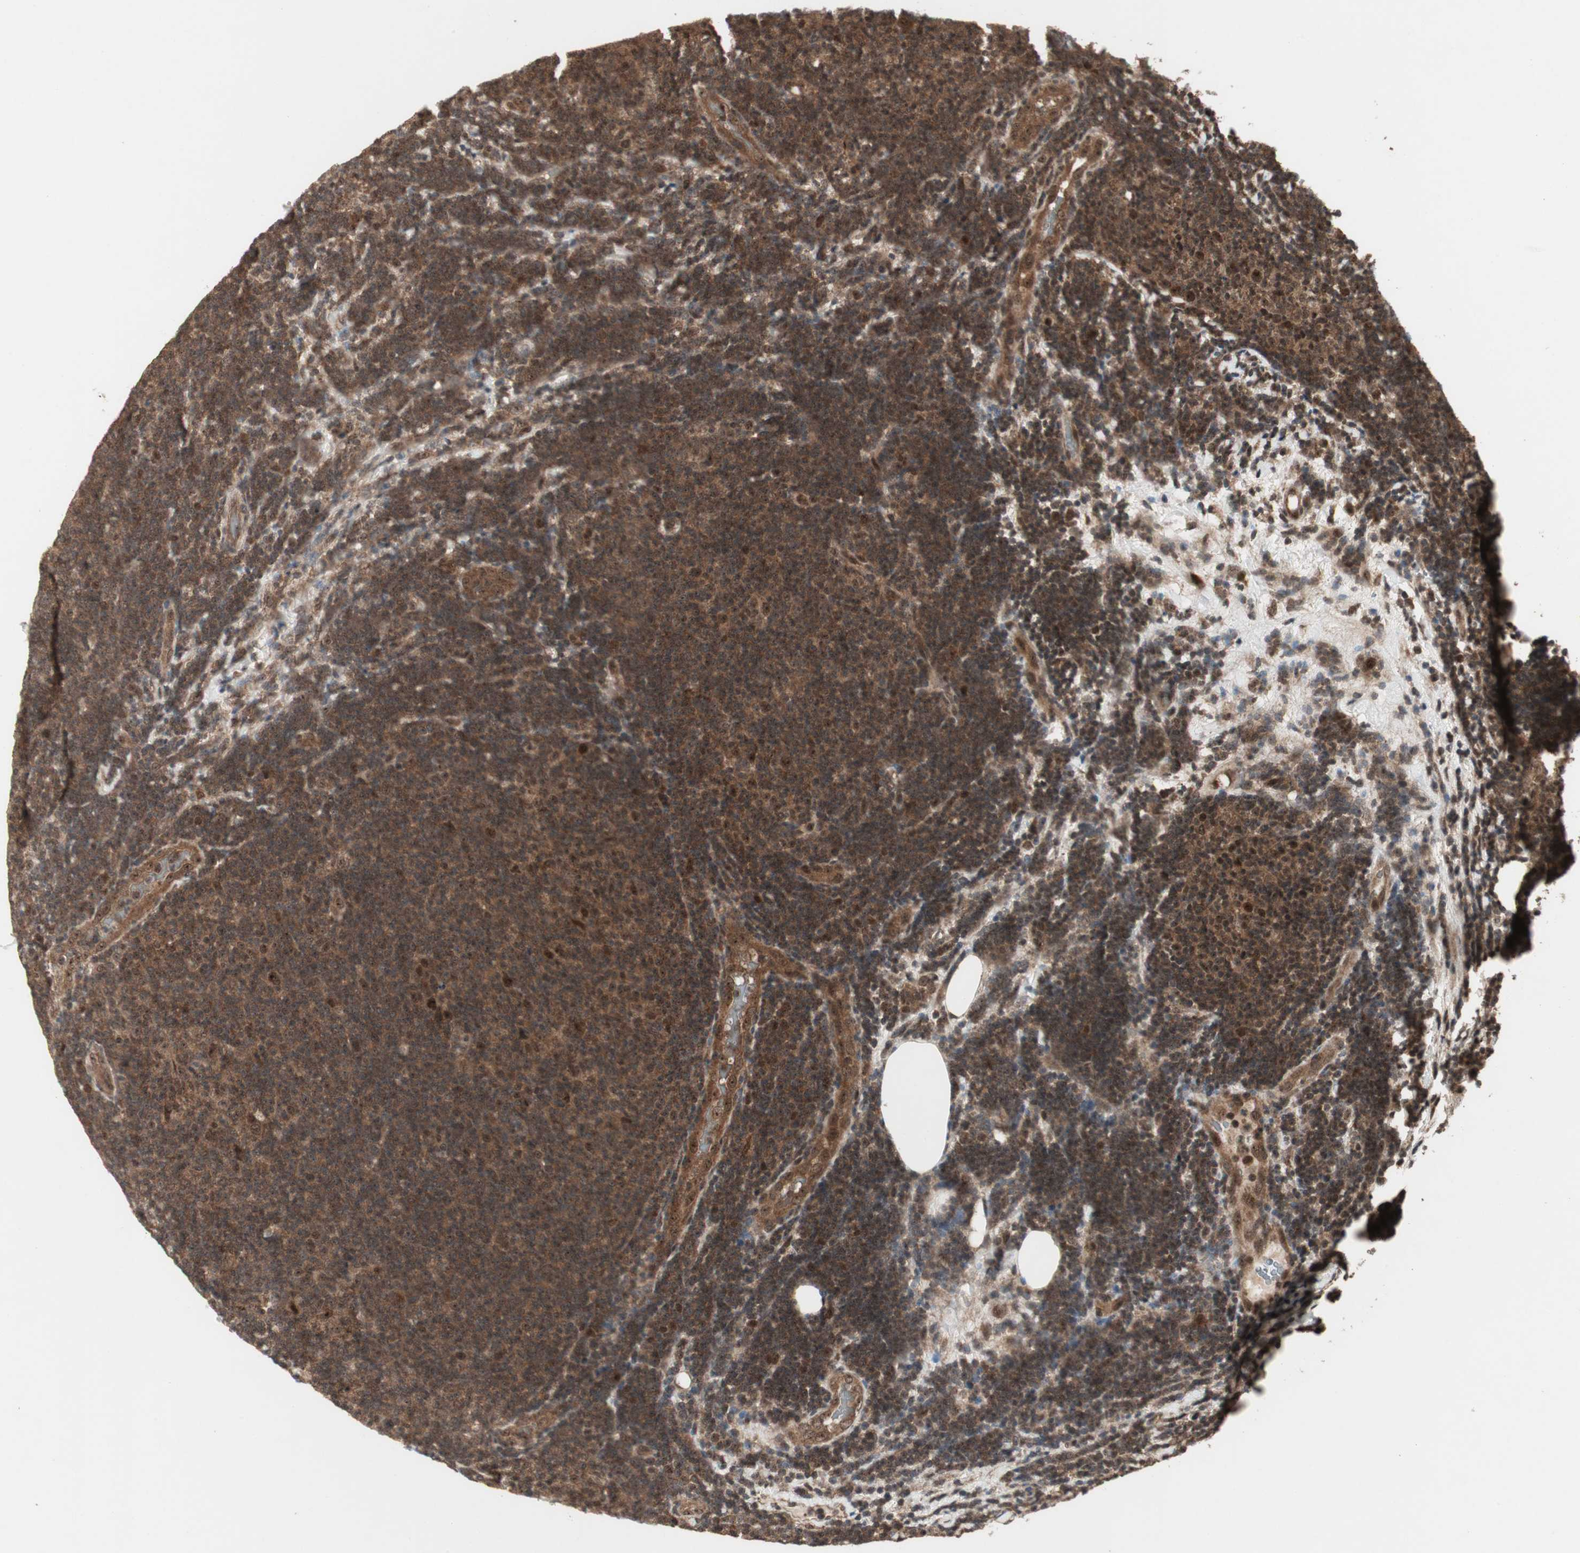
{"staining": {"intensity": "strong", "quantity": ">75%", "location": "cytoplasmic/membranous,nuclear"}, "tissue": "lymphoma", "cell_type": "Tumor cells", "image_type": "cancer", "snomed": [{"axis": "morphology", "description": "Malignant lymphoma, non-Hodgkin's type, Low grade"}, {"axis": "topography", "description": "Lymph node"}], "caption": "This is an image of IHC staining of lymphoma, which shows strong positivity in the cytoplasmic/membranous and nuclear of tumor cells.", "gene": "CSNK2B", "patient": {"sex": "male", "age": 83}}